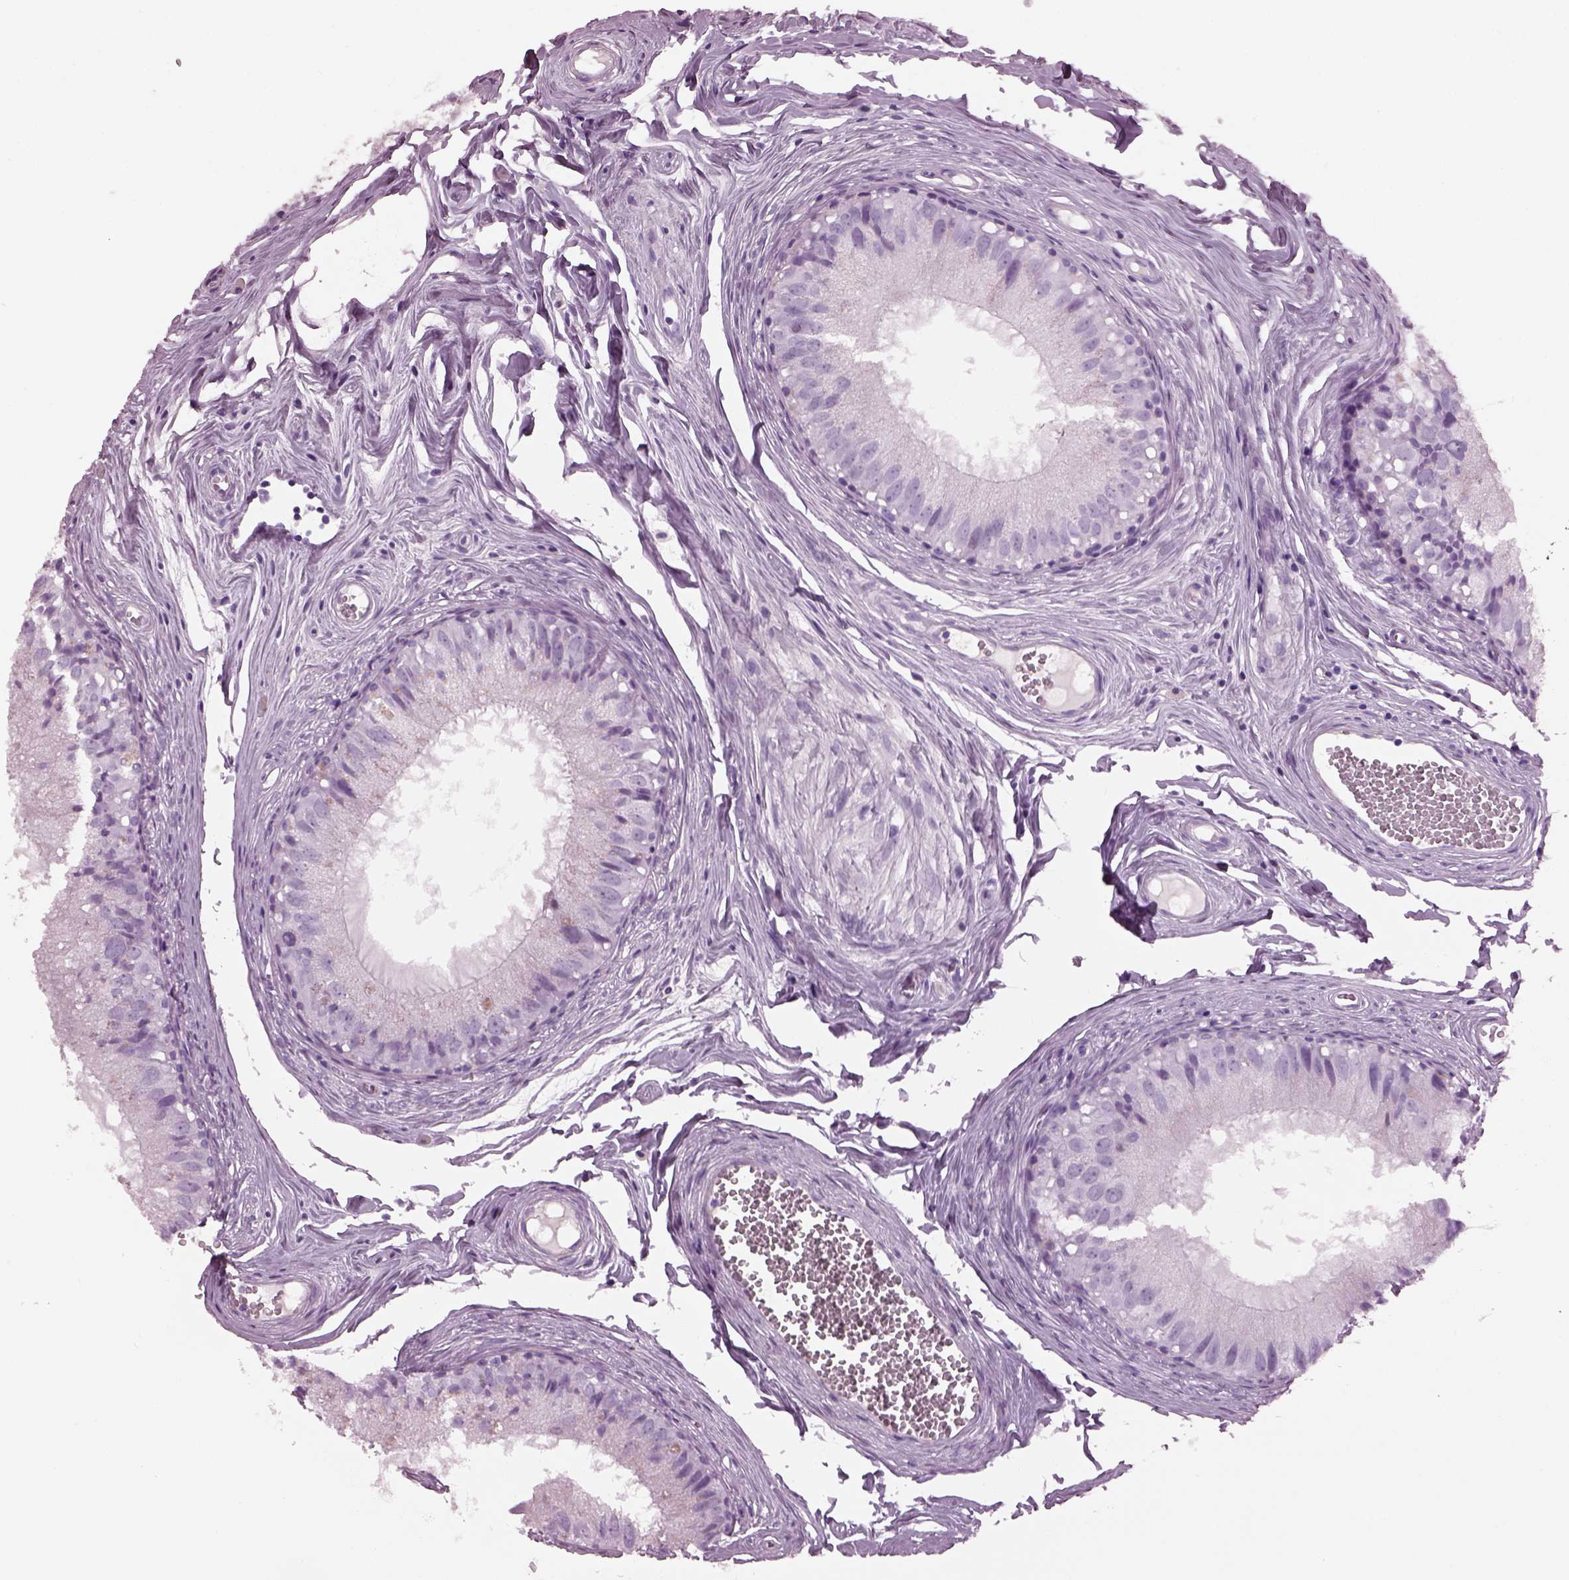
{"staining": {"intensity": "negative", "quantity": "none", "location": "none"}, "tissue": "epididymis", "cell_type": "Glandular cells", "image_type": "normal", "snomed": [{"axis": "morphology", "description": "Normal tissue, NOS"}, {"axis": "topography", "description": "Epididymis"}], "caption": "This is an immunohistochemistry micrograph of benign epididymis. There is no staining in glandular cells.", "gene": "KRTAP3", "patient": {"sex": "male", "age": 45}}